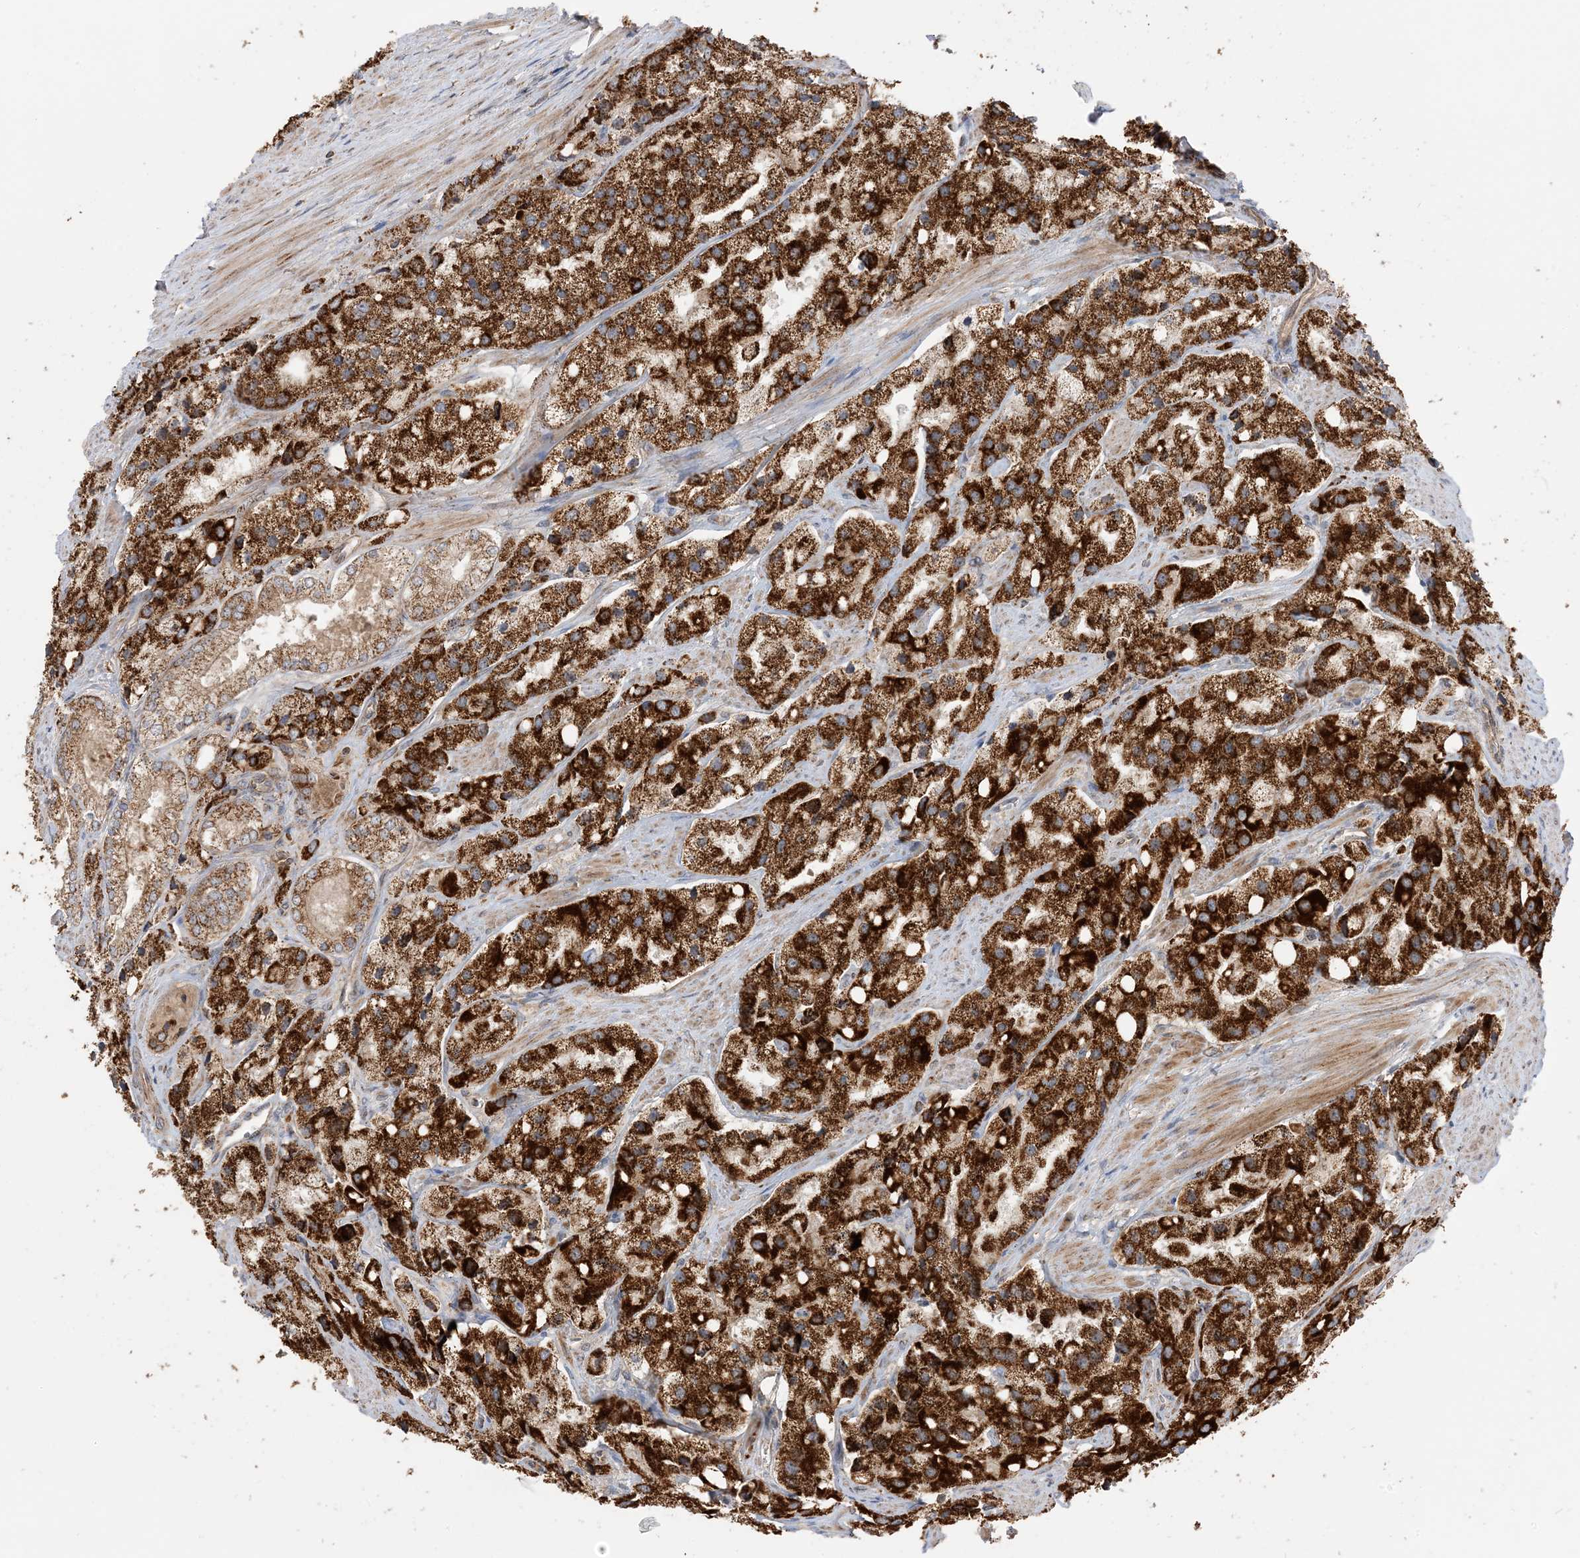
{"staining": {"intensity": "strong", "quantity": ">75%", "location": "cytoplasmic/membranous"}, "tissue": "prostate cancer", "cell_type": "Tumor cells", "image_type": "cancer", "snomed": [{"axis": "morphology", "description": "Adenocarcinoma, High grade"}, {"axis": "topography", "description": "Prostate"}], "caption": "DAB immunohistochemical staining of prostate cancer displays strong cytoplasmic/membranous protein expression in about >75% of tumor cells. Using DAB (brown) and hematoxylin (blue) stains, captured at high magnification using brightfield microscopy.", "gene": "N4BP3", "patient": {"sex": "male", "age": 66}}